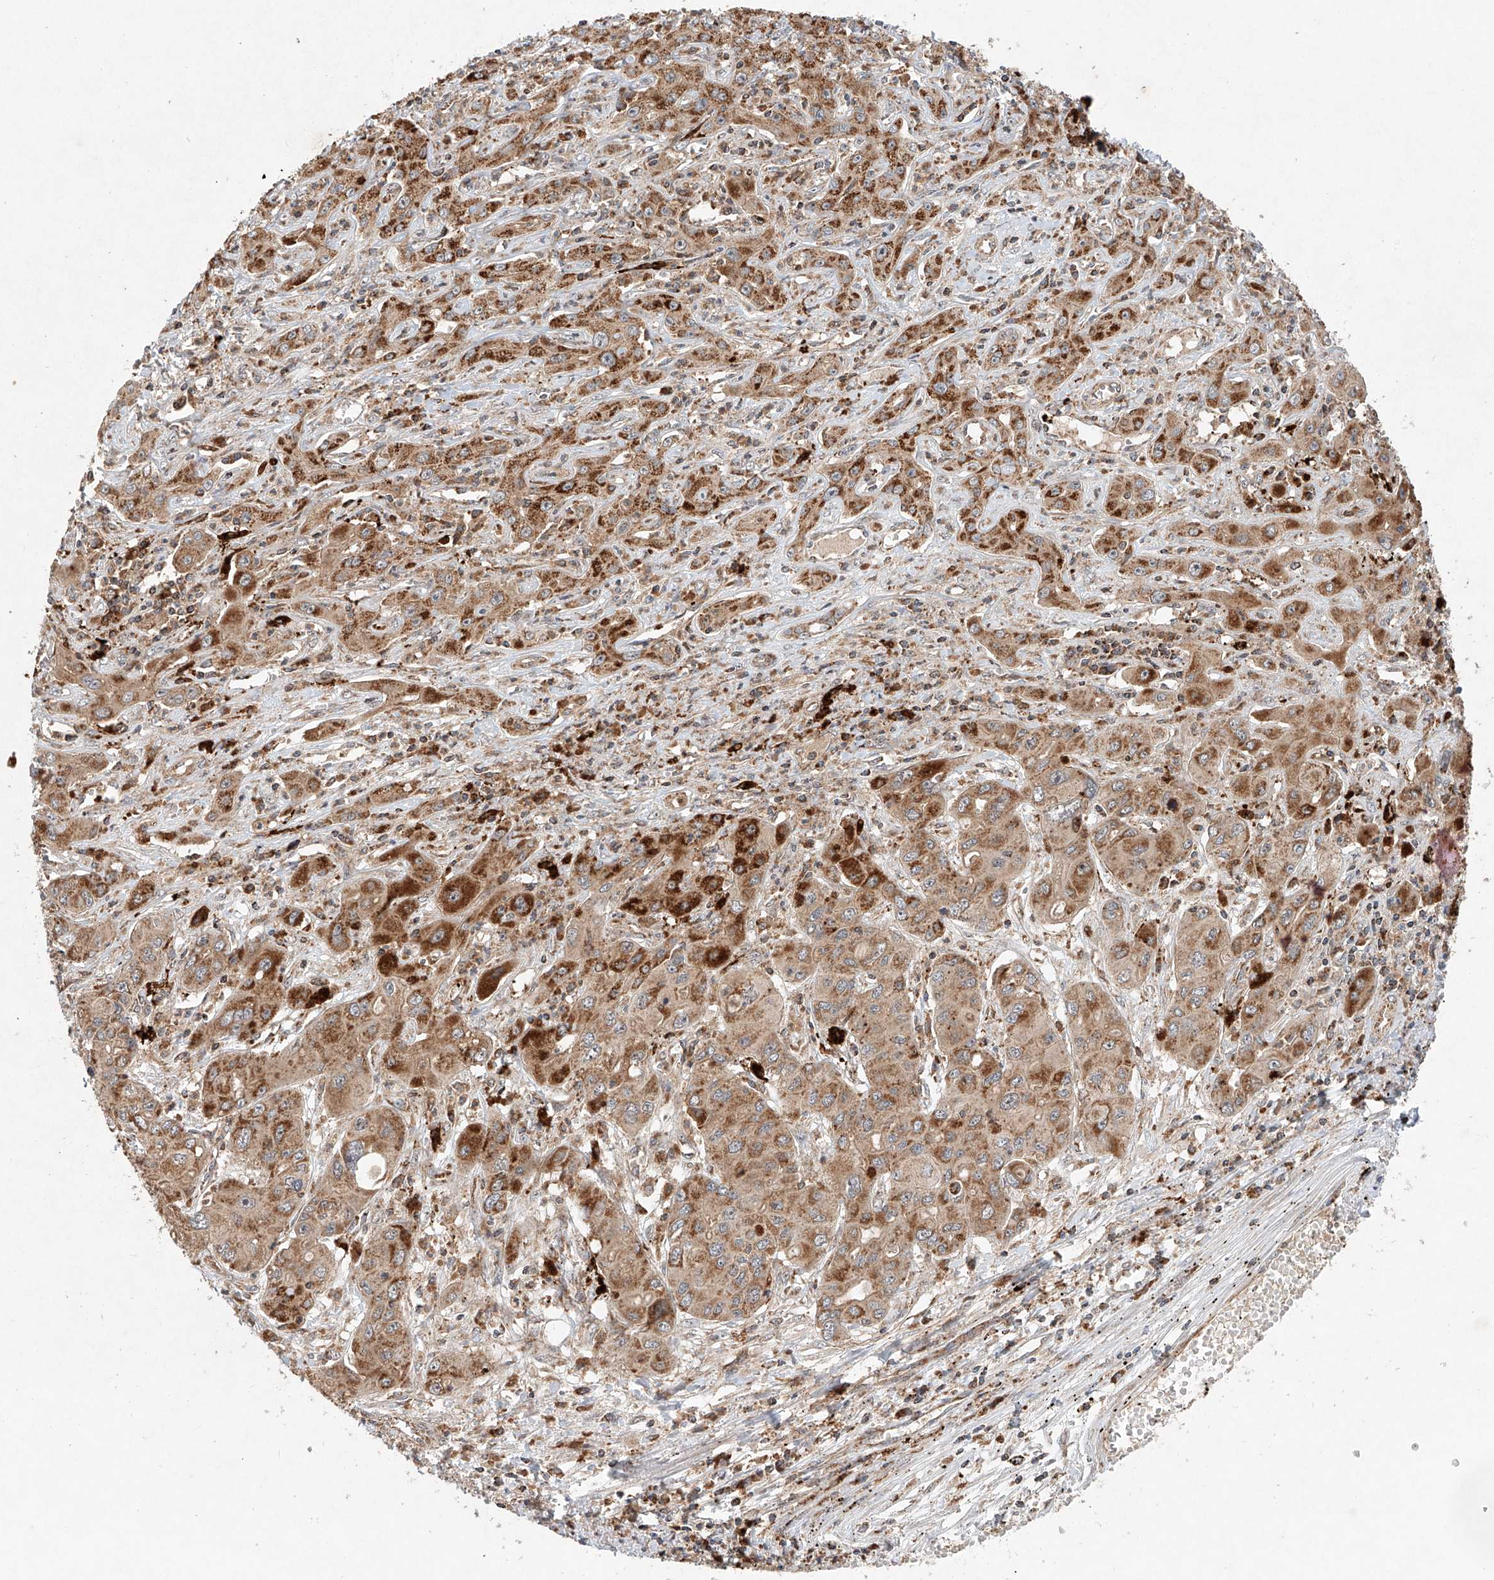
{"staining": {"intensity": "moderate", "quantity": ">75%", "location": "cytoplasmic/membranous"}, "tissue": "liver cancer", "cell_type": "Tumor cells", "image_type": "cancer", "snomed": [{"axis": "morphology", "description": "Cholangiocarcinoma"}, {"axis": "topography", "description": "Liver"}], "caption": "This is a photomicrograph of immunohistochemistry (IHC) staining of liver cholangiocarcinoma, which shows moderate expression in the cytoplasmic/membranous of tumor cells.", "gene": "DCAF11", "patient": {"sex": "male", "age": 67}}